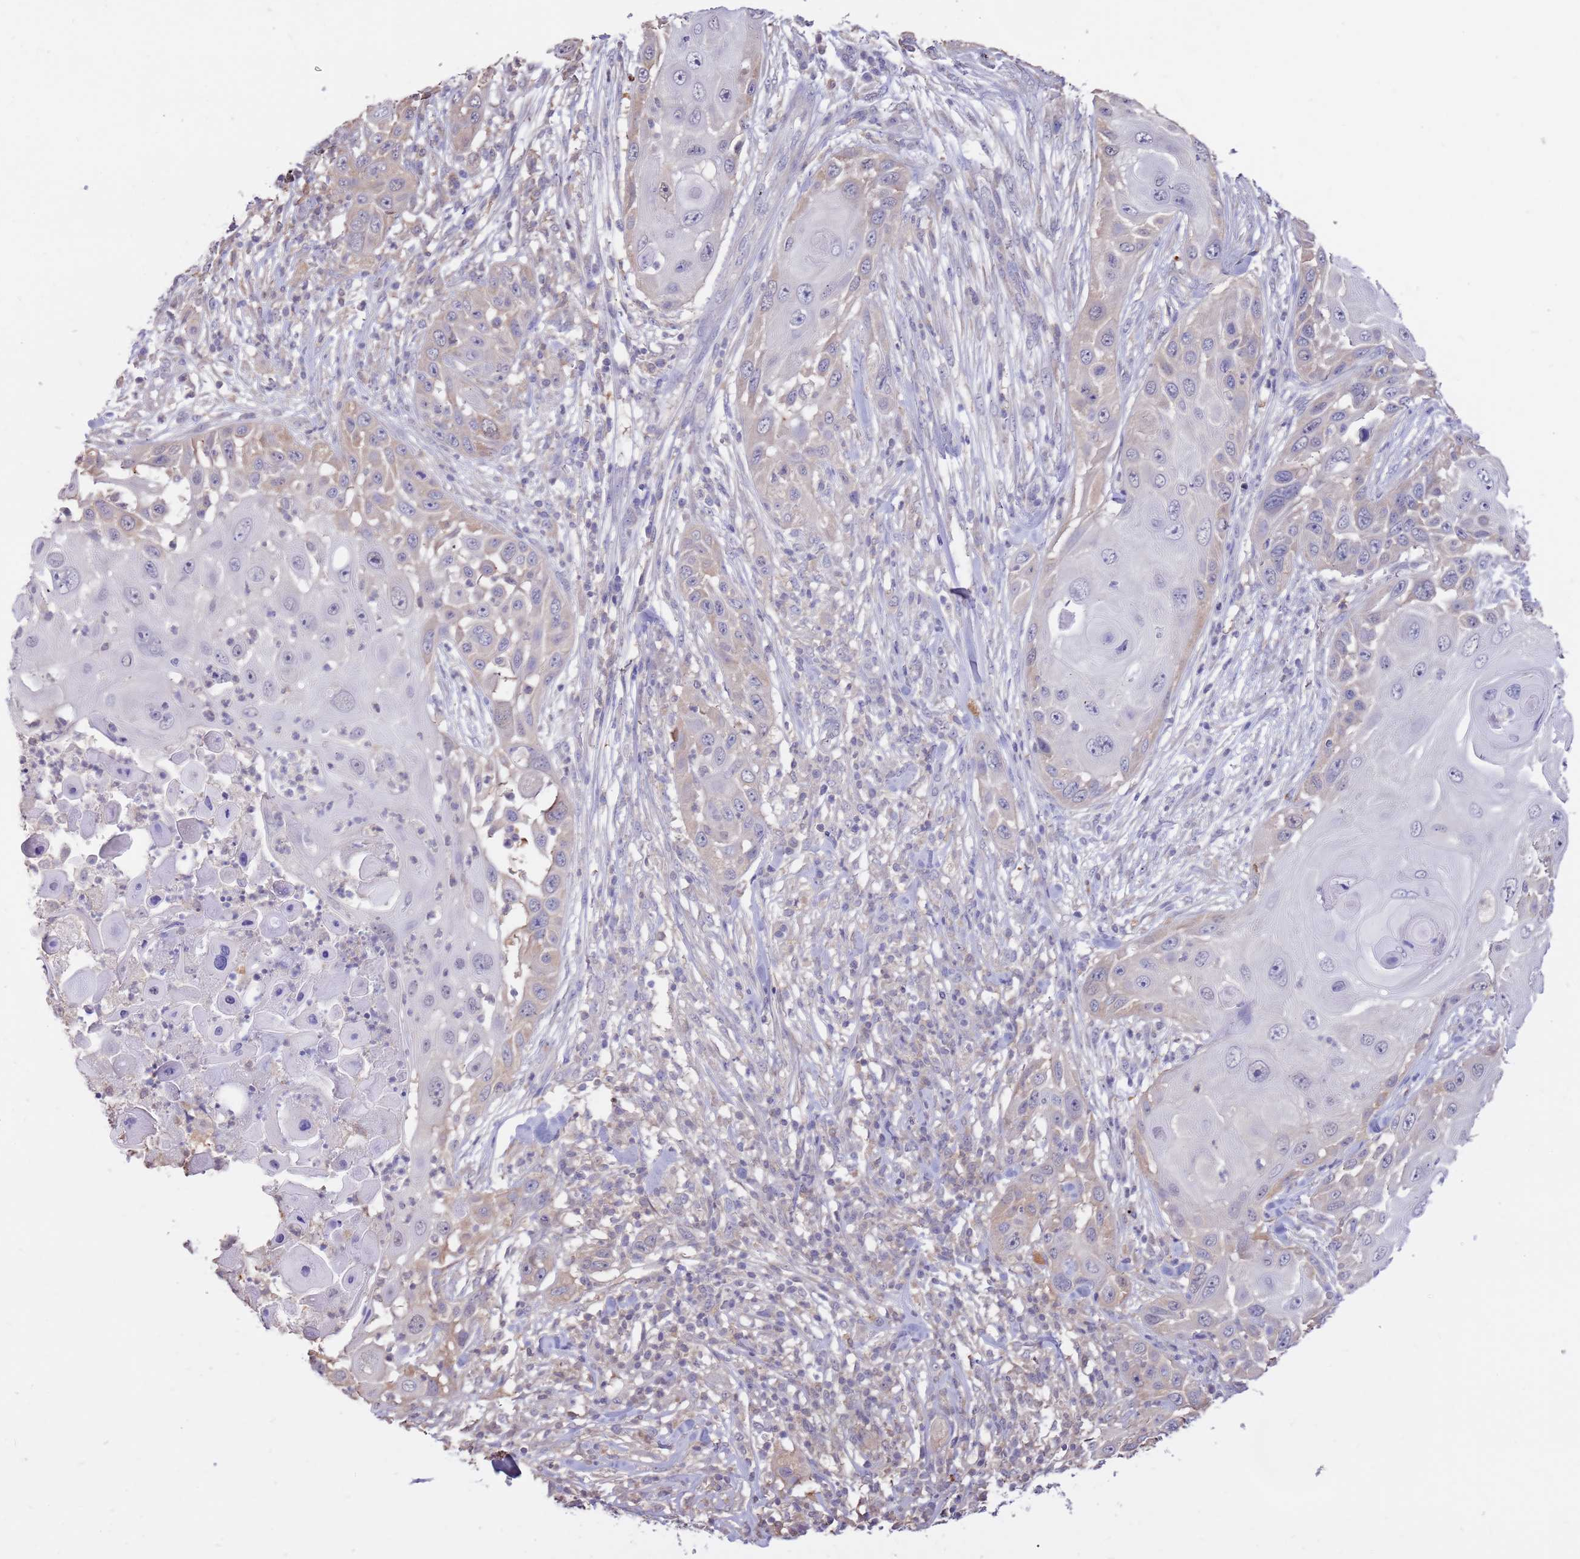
{"staining": {"intensity": "weak", "quantity": "<25%", "location": "cytoplasmic/membranous"}, "tissue": "skin cancer", "cell_type": "Tumor cells", "image_type": "cancer", "snomed": [{"axis": "morphology", "description": "Squamous cell carcinoma, NOS"}, {"axis": "topography", "description": "Skin"}], "caption": "Immunohistochemical staining of skin squamous cell carcinoma reveals no significant positivity in tumor cells.", "gene": "AP5S1", "patient": {"sex": "female", "age": 44}}